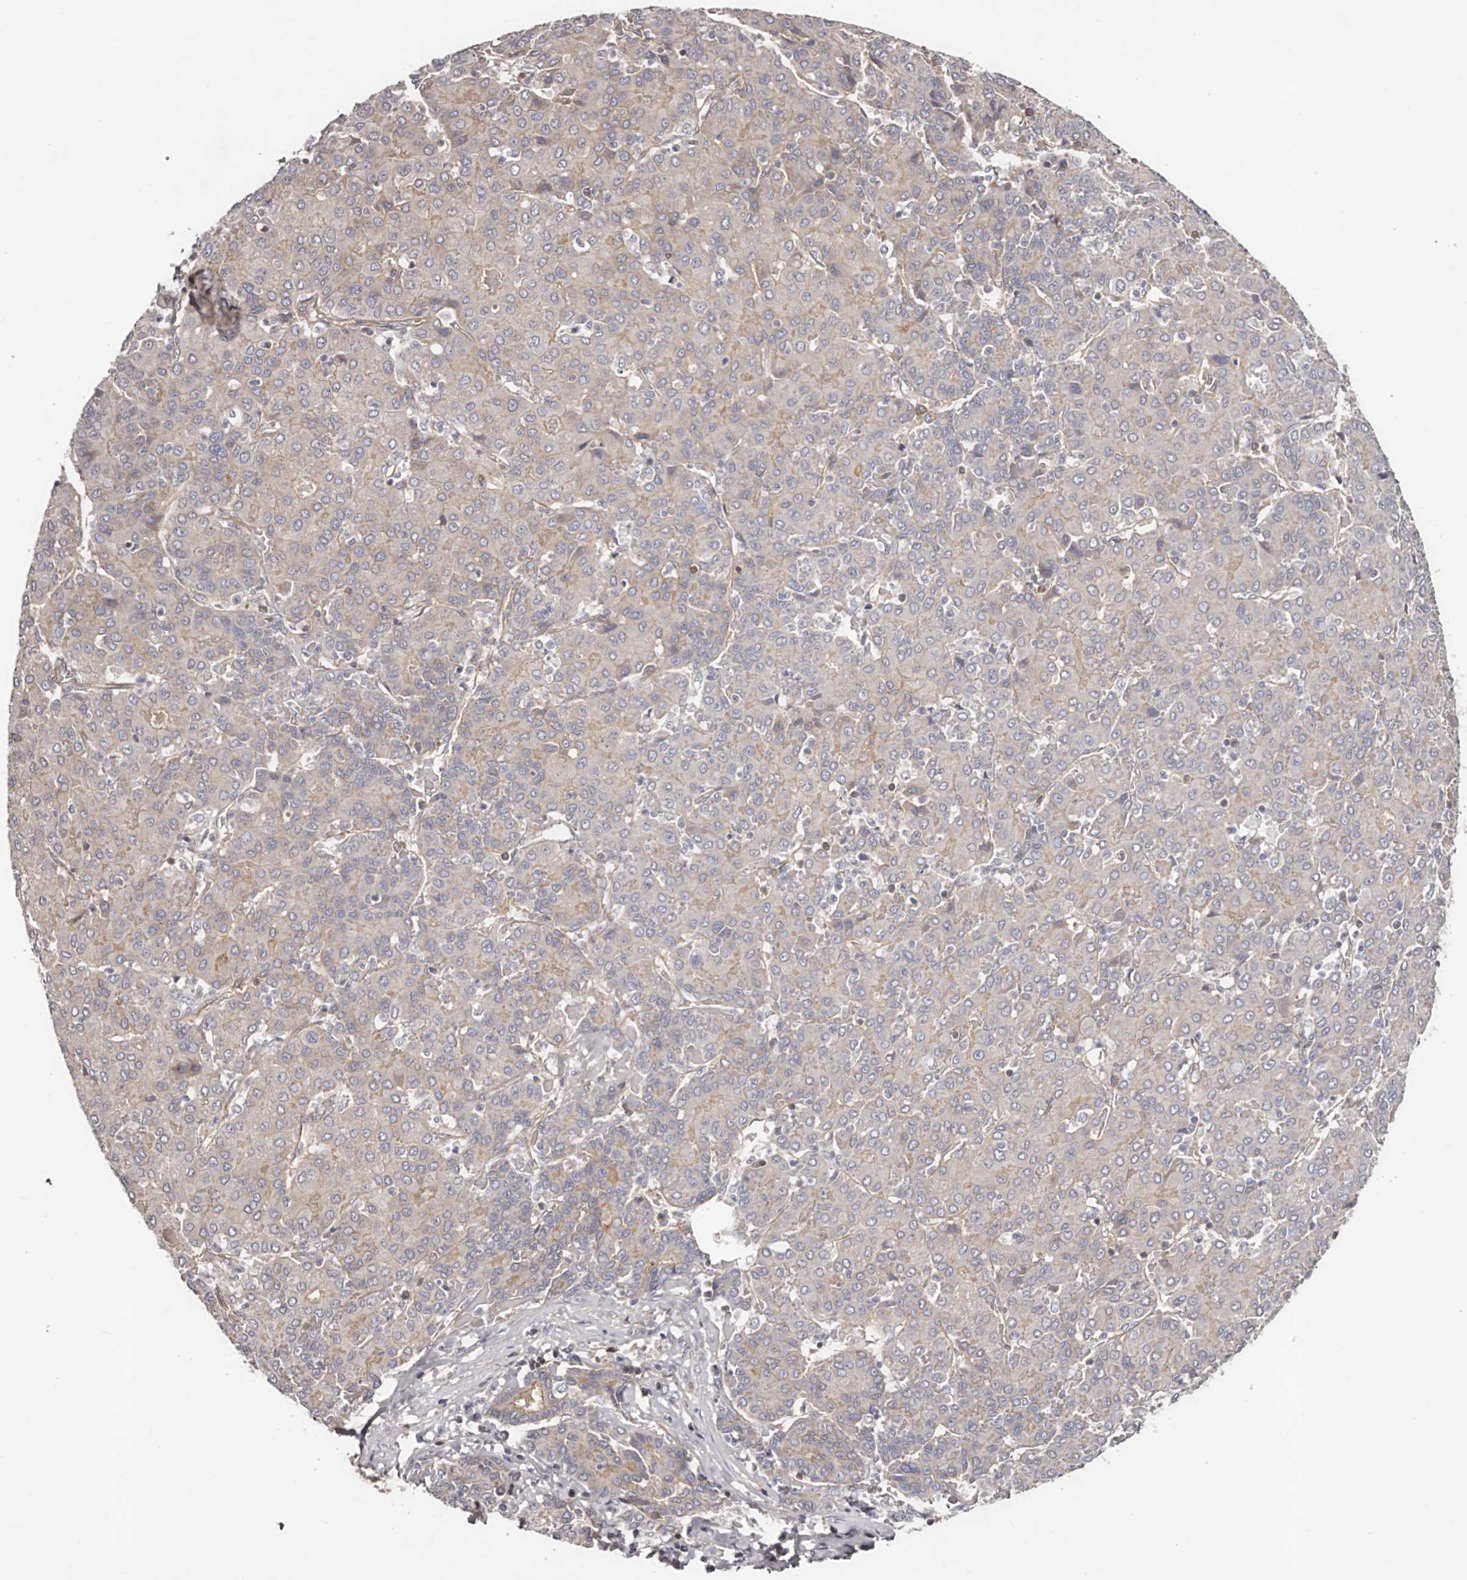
{"staining": {"intensity": "negative", "quantity": "none", "location": "none"}, "tissue": "liver cancer", "cell_type": "Tumor cells", "image_type": "cancer", "snomed": [{"axis": "morphology", "description": "Carcinoma, Hepatocellular, NOS"}, {"axis": "topography", "description": "Liver"}], "caption": "There is no significant positivity in tumor cells of hepatocellular carcinoma (liver). (Immunohistochemistry (ihc), brightfield microscopy, high magnification).", "gene": "DMRT2", "patient": {"sex": "male", "age": 65}}